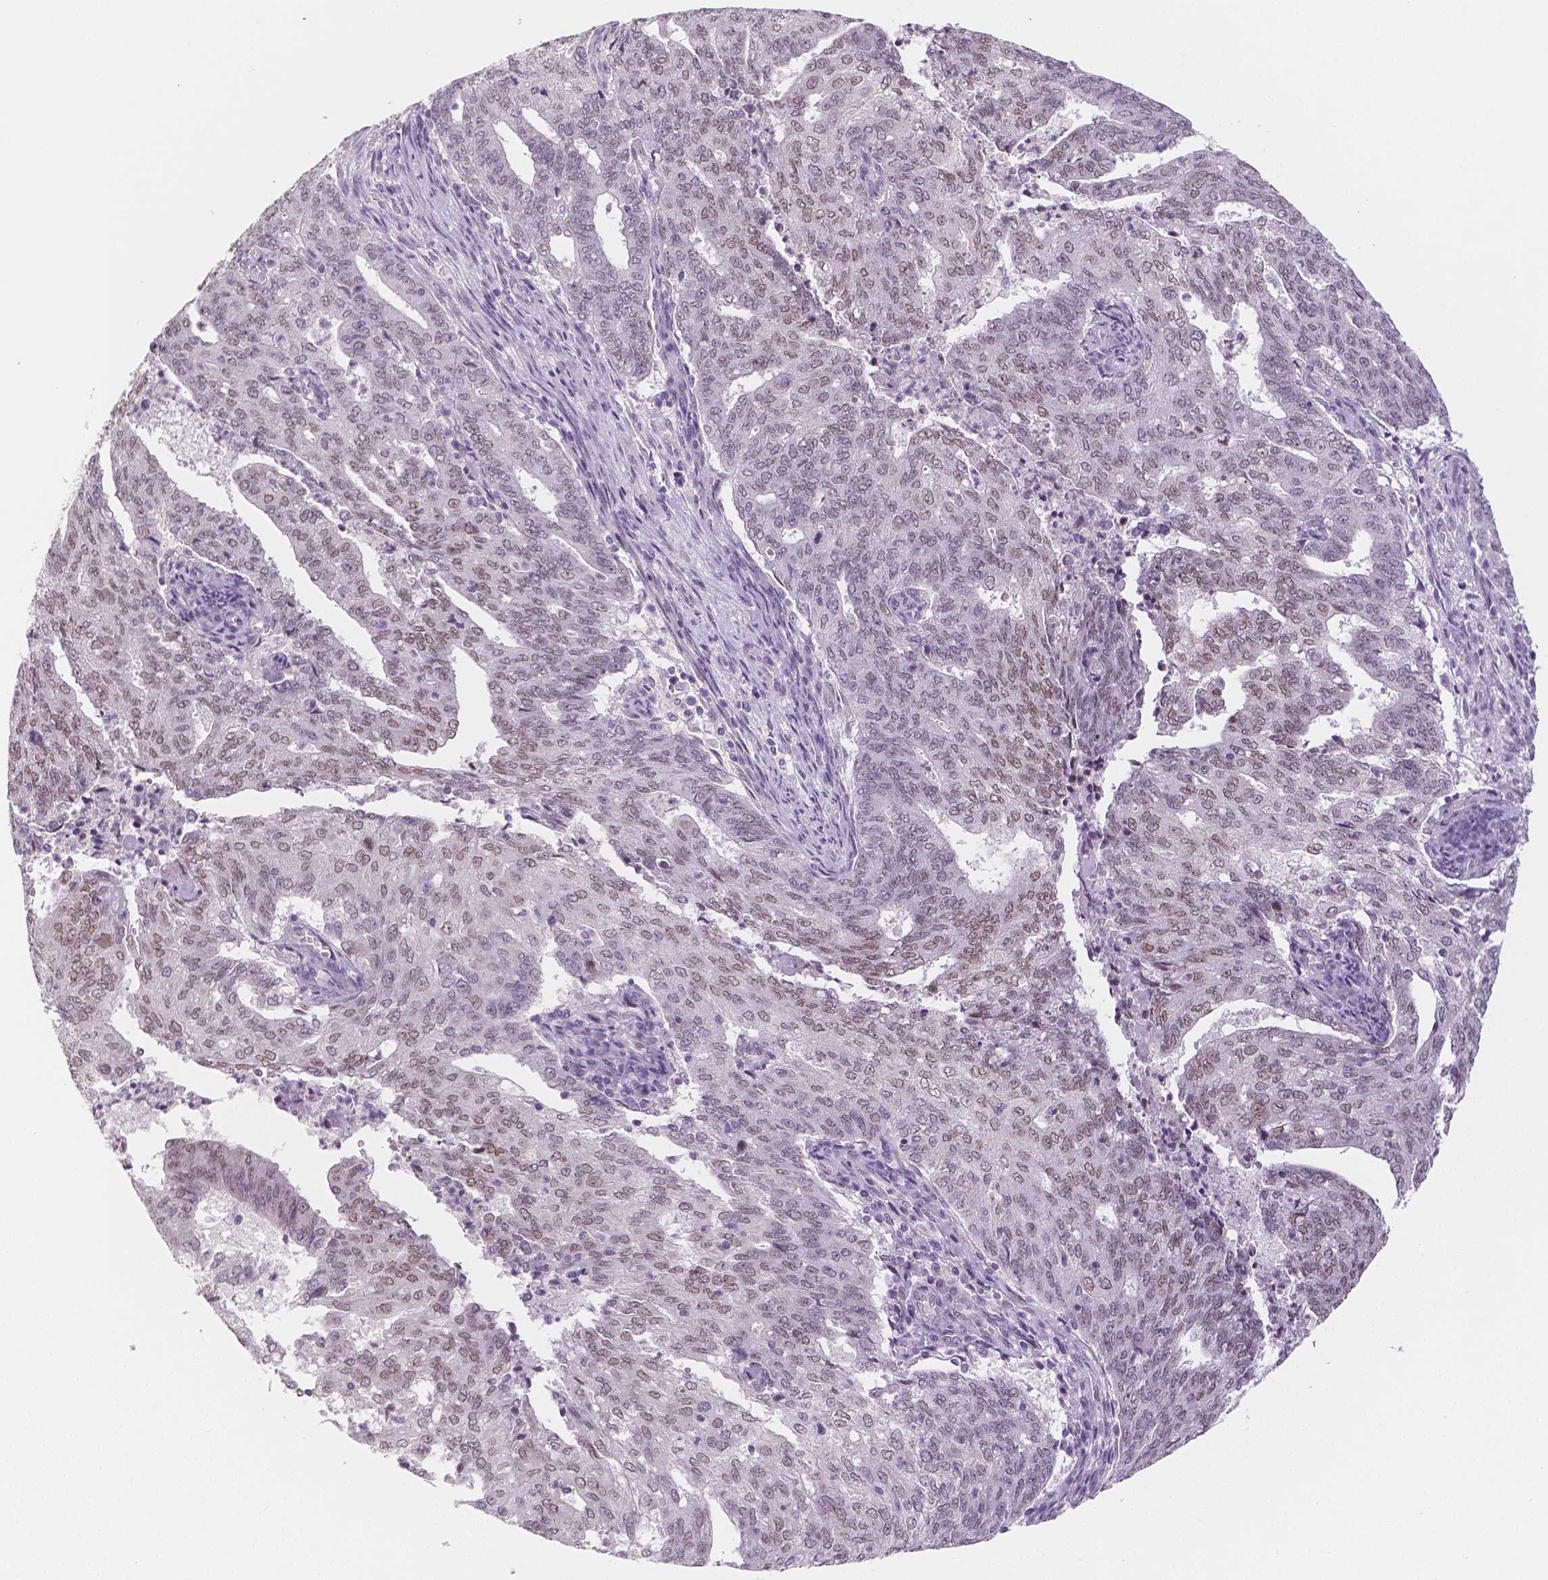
{"staining": {"intensity": "weak", "quantity": "<25%", "location": "nuclear"}, "tissue": "endometrial cancer", "cell_type": "Tumor cells", "image_type": "cancer", "snomed": [{"axis": "morphology", "description": "Adenocarcinoma, NOS"}, {"axis": "topography", "description": "Endometrium"}], "caption": "DAB (3,3'-diaminobenzidine) immunohistochemical staining of human endometrial cancer (adenocarcinoma) demonstrates no significant expression in tumor cells. (DAB immunohistochemistry (IHC) visualized using brightfield microscopy, high magnification).", "gene": "KDM5B", "patient": {"sex": "female", "age": 82}}